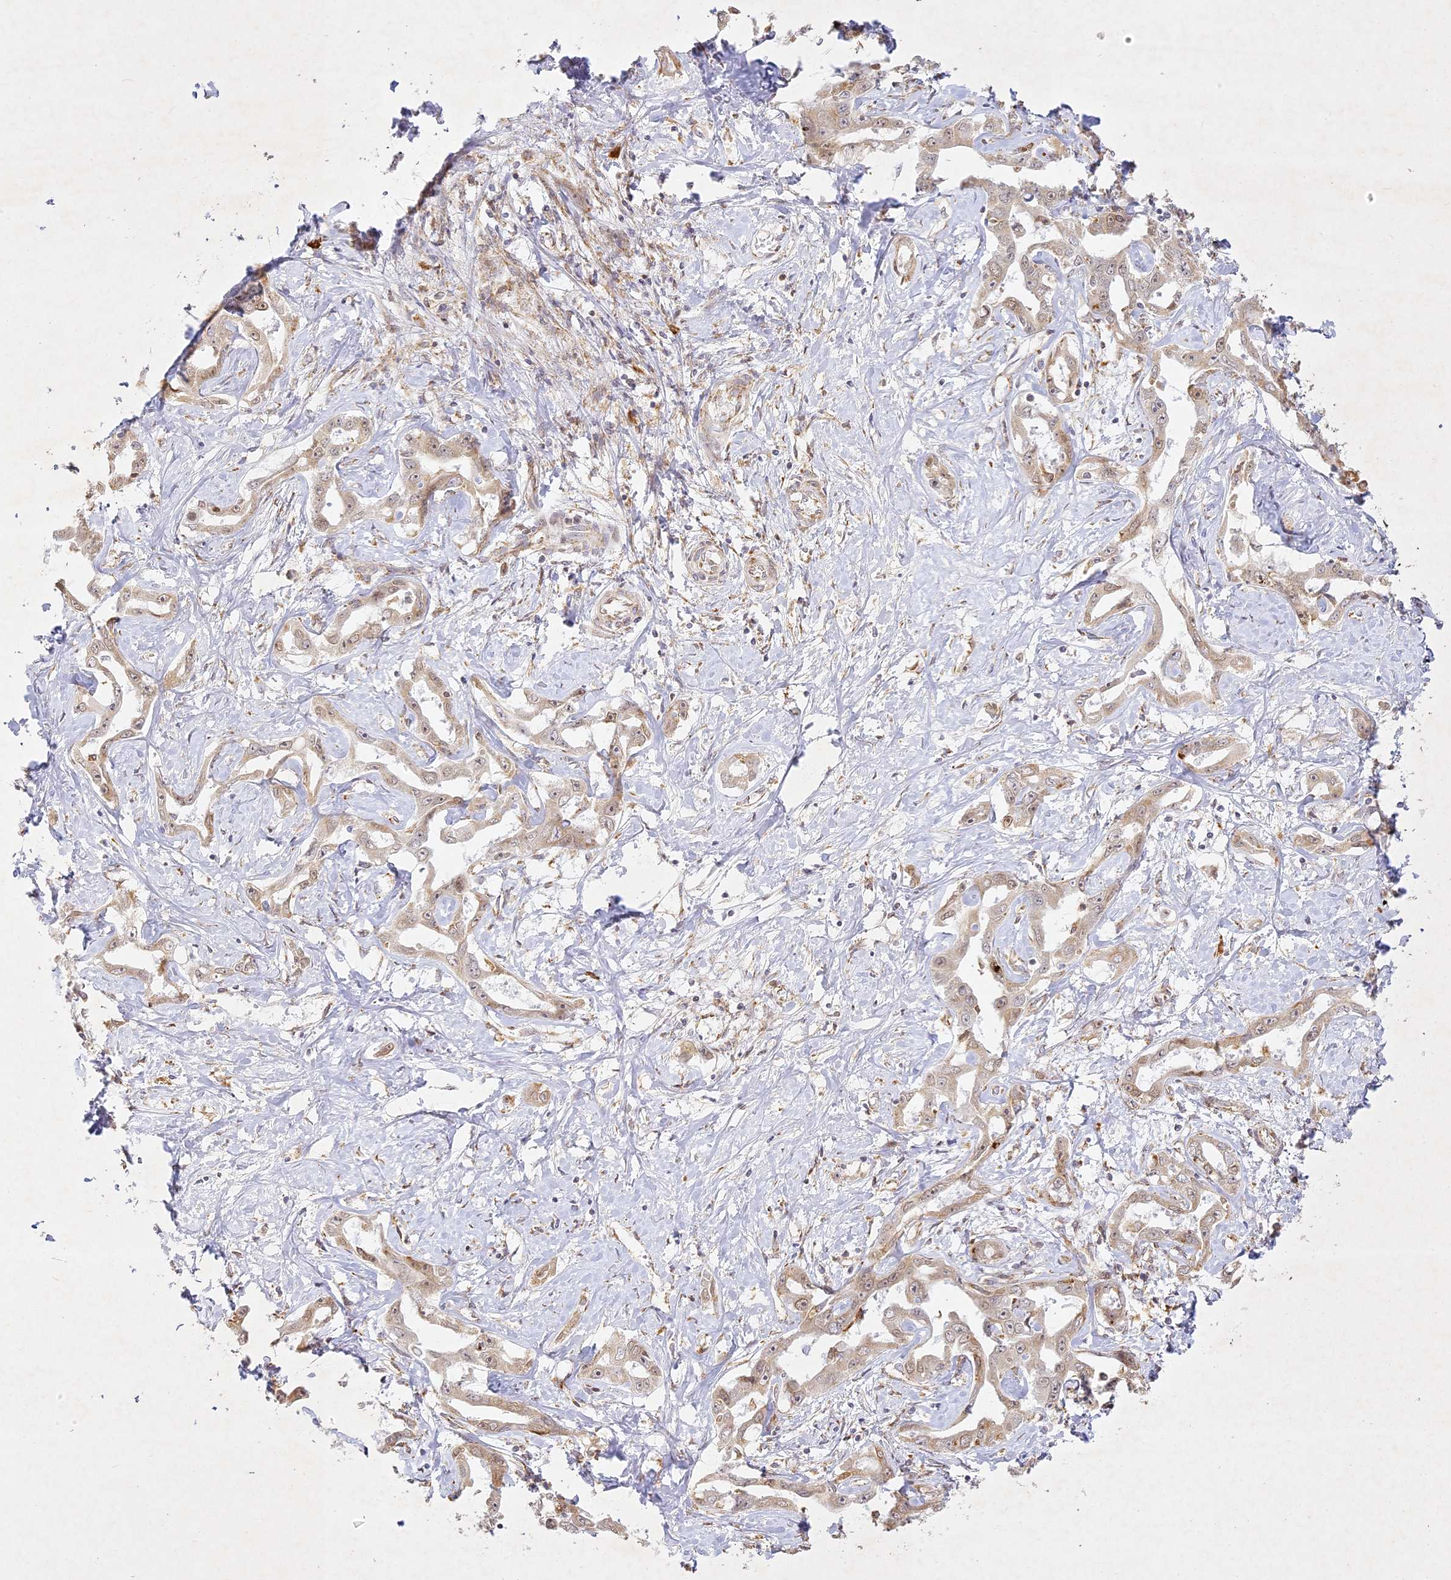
{"staining": {"intensity": "weak", "quantity": ">75%", "location": "cytoplasmic/membranous"}, "tissue": "liver cancer", "cell_type": "Tumor cells", "image_type": "cancer", "snomed": [{"axis": "morphology", "description": "Cholangiocarcinoma"}, {"axis": "topography", "description": "Liver"}], "caption": "Weak cytoplasmic/membranous positivity is appreciated in approximately >75% of tumor cells in liver cancer (cholangiocarcinoma).", "gene": "SLC30A5", "patient": {"sex": "male", "age": 59}}